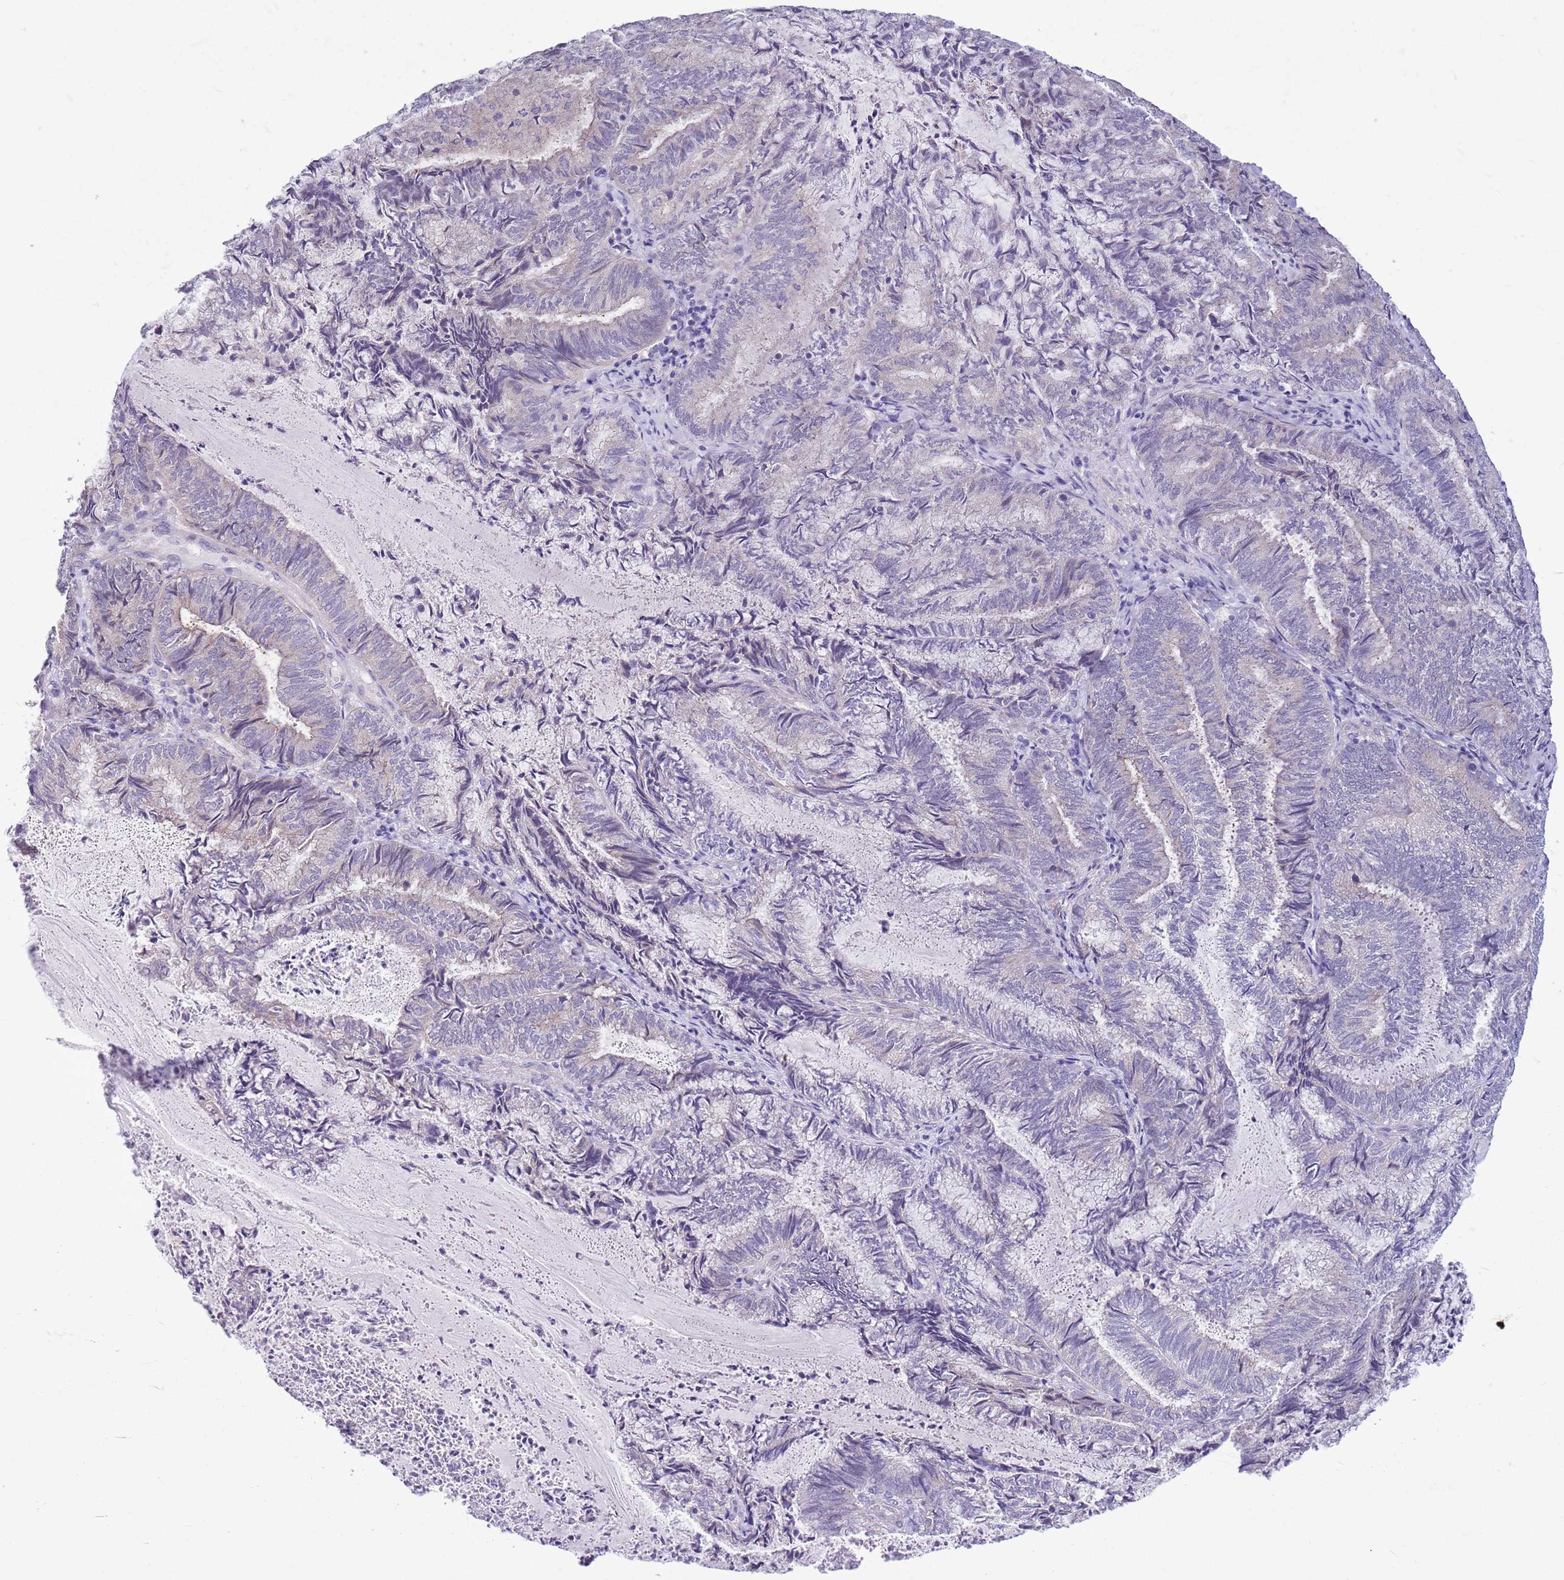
{"staining": {"intensity": "weak", "quantity": "<25%", "location": "cytoplasmic/membranous"}, "tissue": "endometrial cancer", "cell_type": "Tumor cells", "image_type": "cancer", "snomed": [{"axis": "morphology", "description": "Adenocarcinoma, NOS"}, {"axis": "topography", "description": "Endometrium"}], "caption": "This histopathology image is of endometrial adenocarcinoma stained with immunohistochemistry (IHC) to label a protein in brown with the nuclei are counter-stained blue. There is no expression in tumor cells.", "gene": "PARP8", "patient": {"sex": "female", "age": 80}}